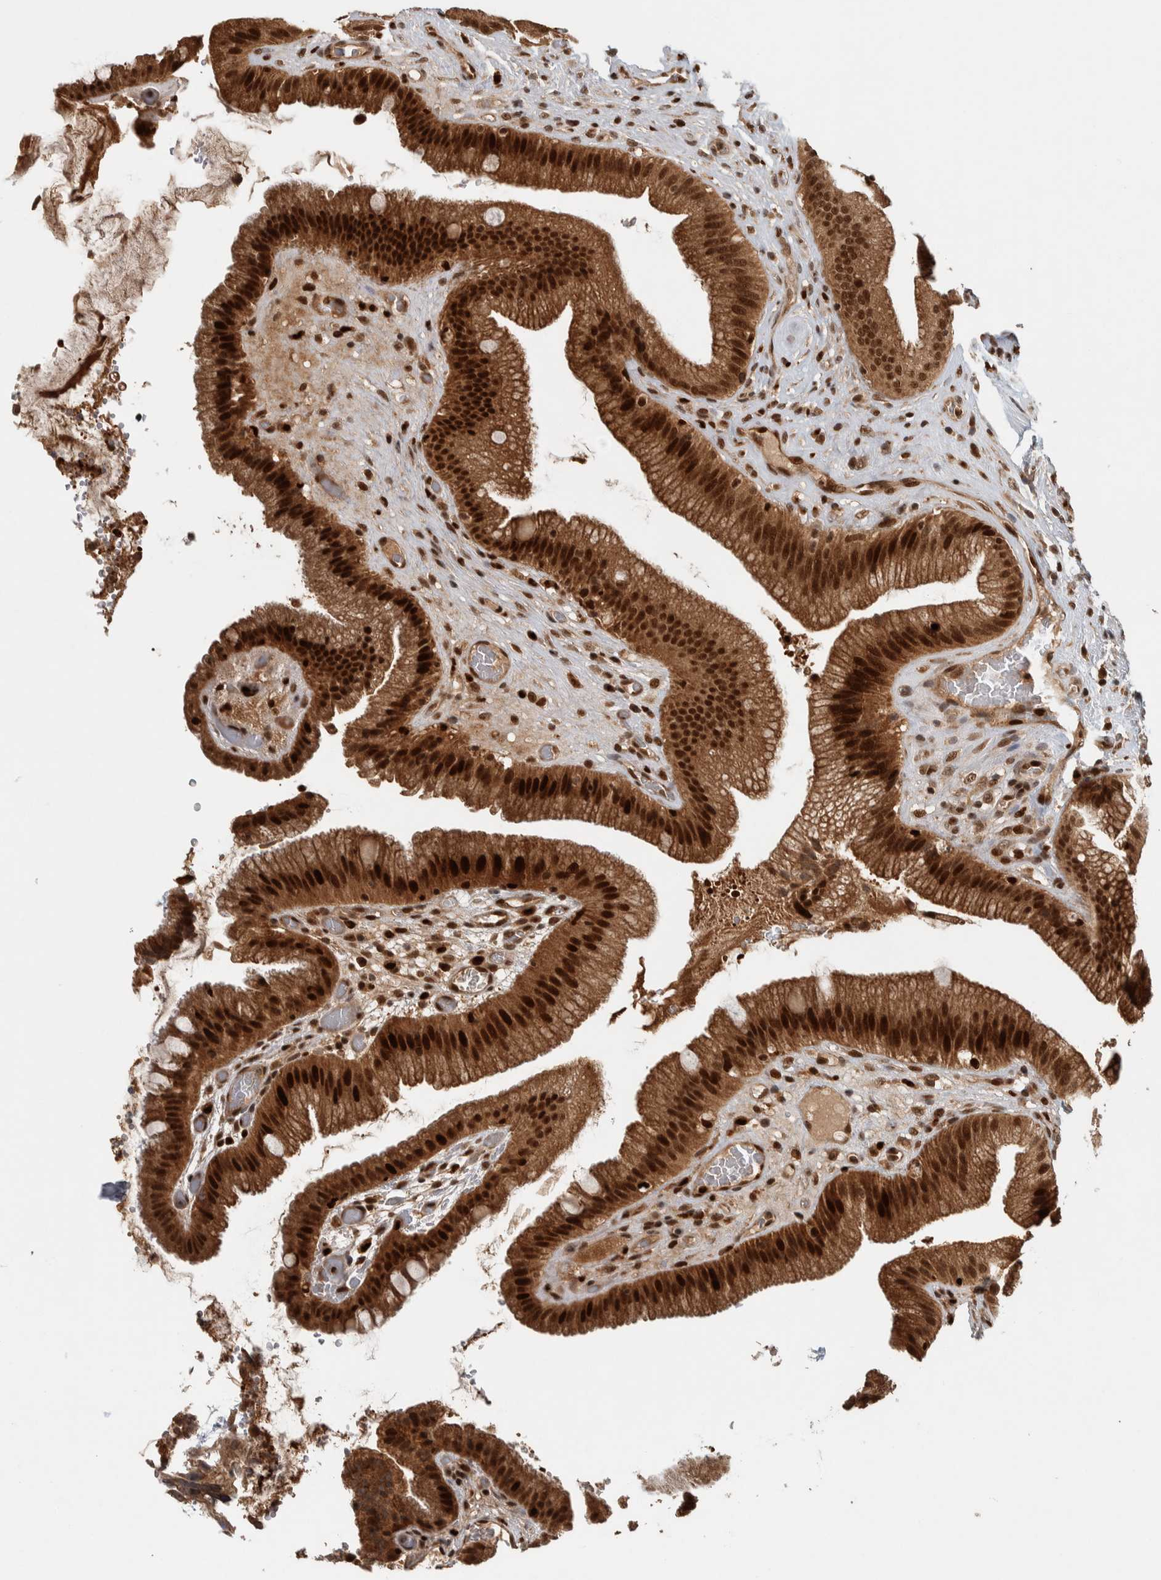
{"staining": {"intensity": "strong", "quantity": ">75%", "location": "cytoplasmic/membranous,nuclear"}, "tissue": "gallbladder", "cell_type": "Glandular cells", "image_type": "normal", "snomed": [{"axis": "morphology", "description": "Normal tissue, NOS"}, {"axis": "topography", "description": "Gallbladder"}], "caption": "Immunohistochemical staining of normal gallbladder displays high levels of strong cytoplasmic/membranous,nuclear expression in approximately >75% of glandular cells. Nuclei are stained in blue.", "gene": "RPS6KA4", "patient": {"sex": "male", "age": 49}}